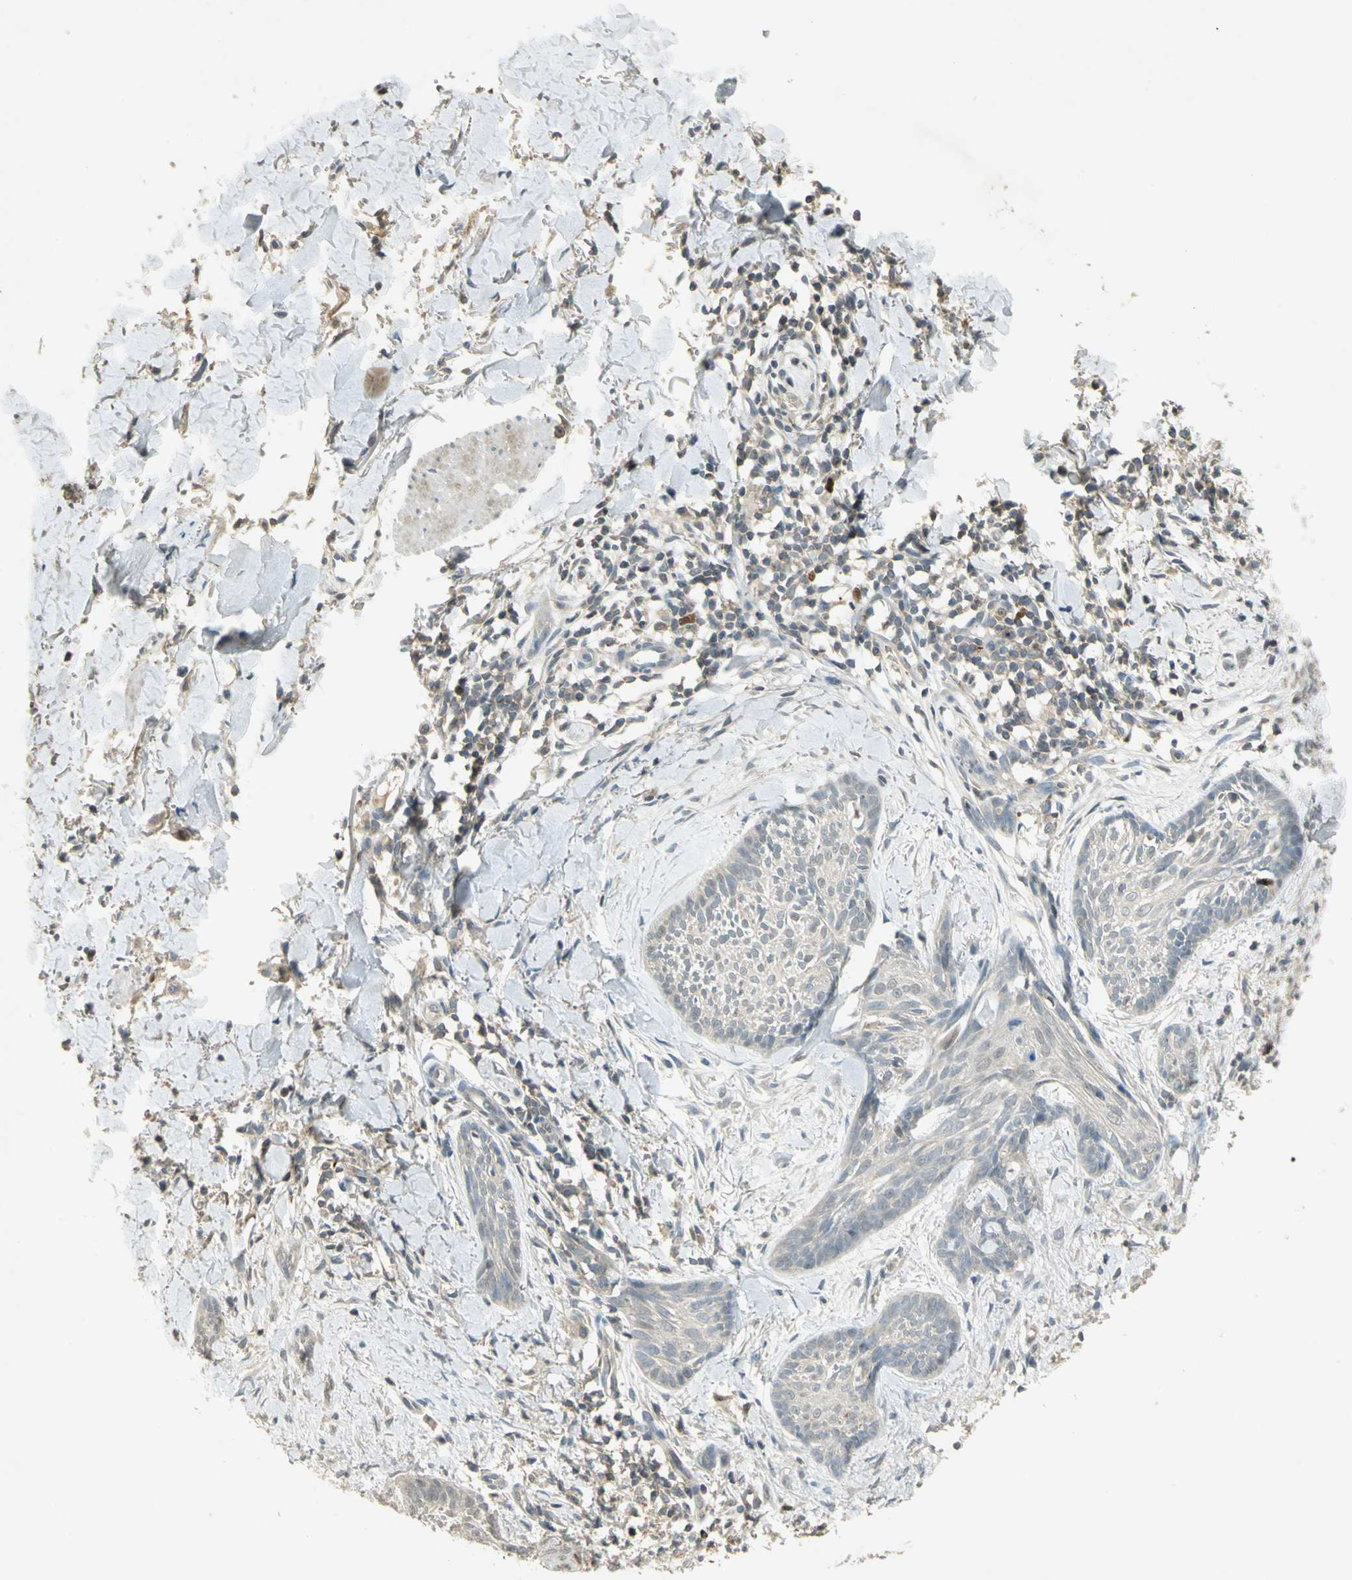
{"staining": {"intensity": "weak", "quantity": "<25%", "location": "nuclear"}, "tissue": "skin cancer", "cell_type": "Tumor cells", "image_type": "cancer", "snomed": [{"axis": "morphology", "description": "Normal tissue, NOS"}, {"axis": "morphology", "description": "Basal cell carcinoma"}, {"axis": "topography", "description": "Skin"}], "caption": "Protein analysis of skin cancer (basal cell carcinoma) shows no significant expression in tumor cells.", "gene": "BIRC2", "patient": {"sex": "male", "age": 71}}